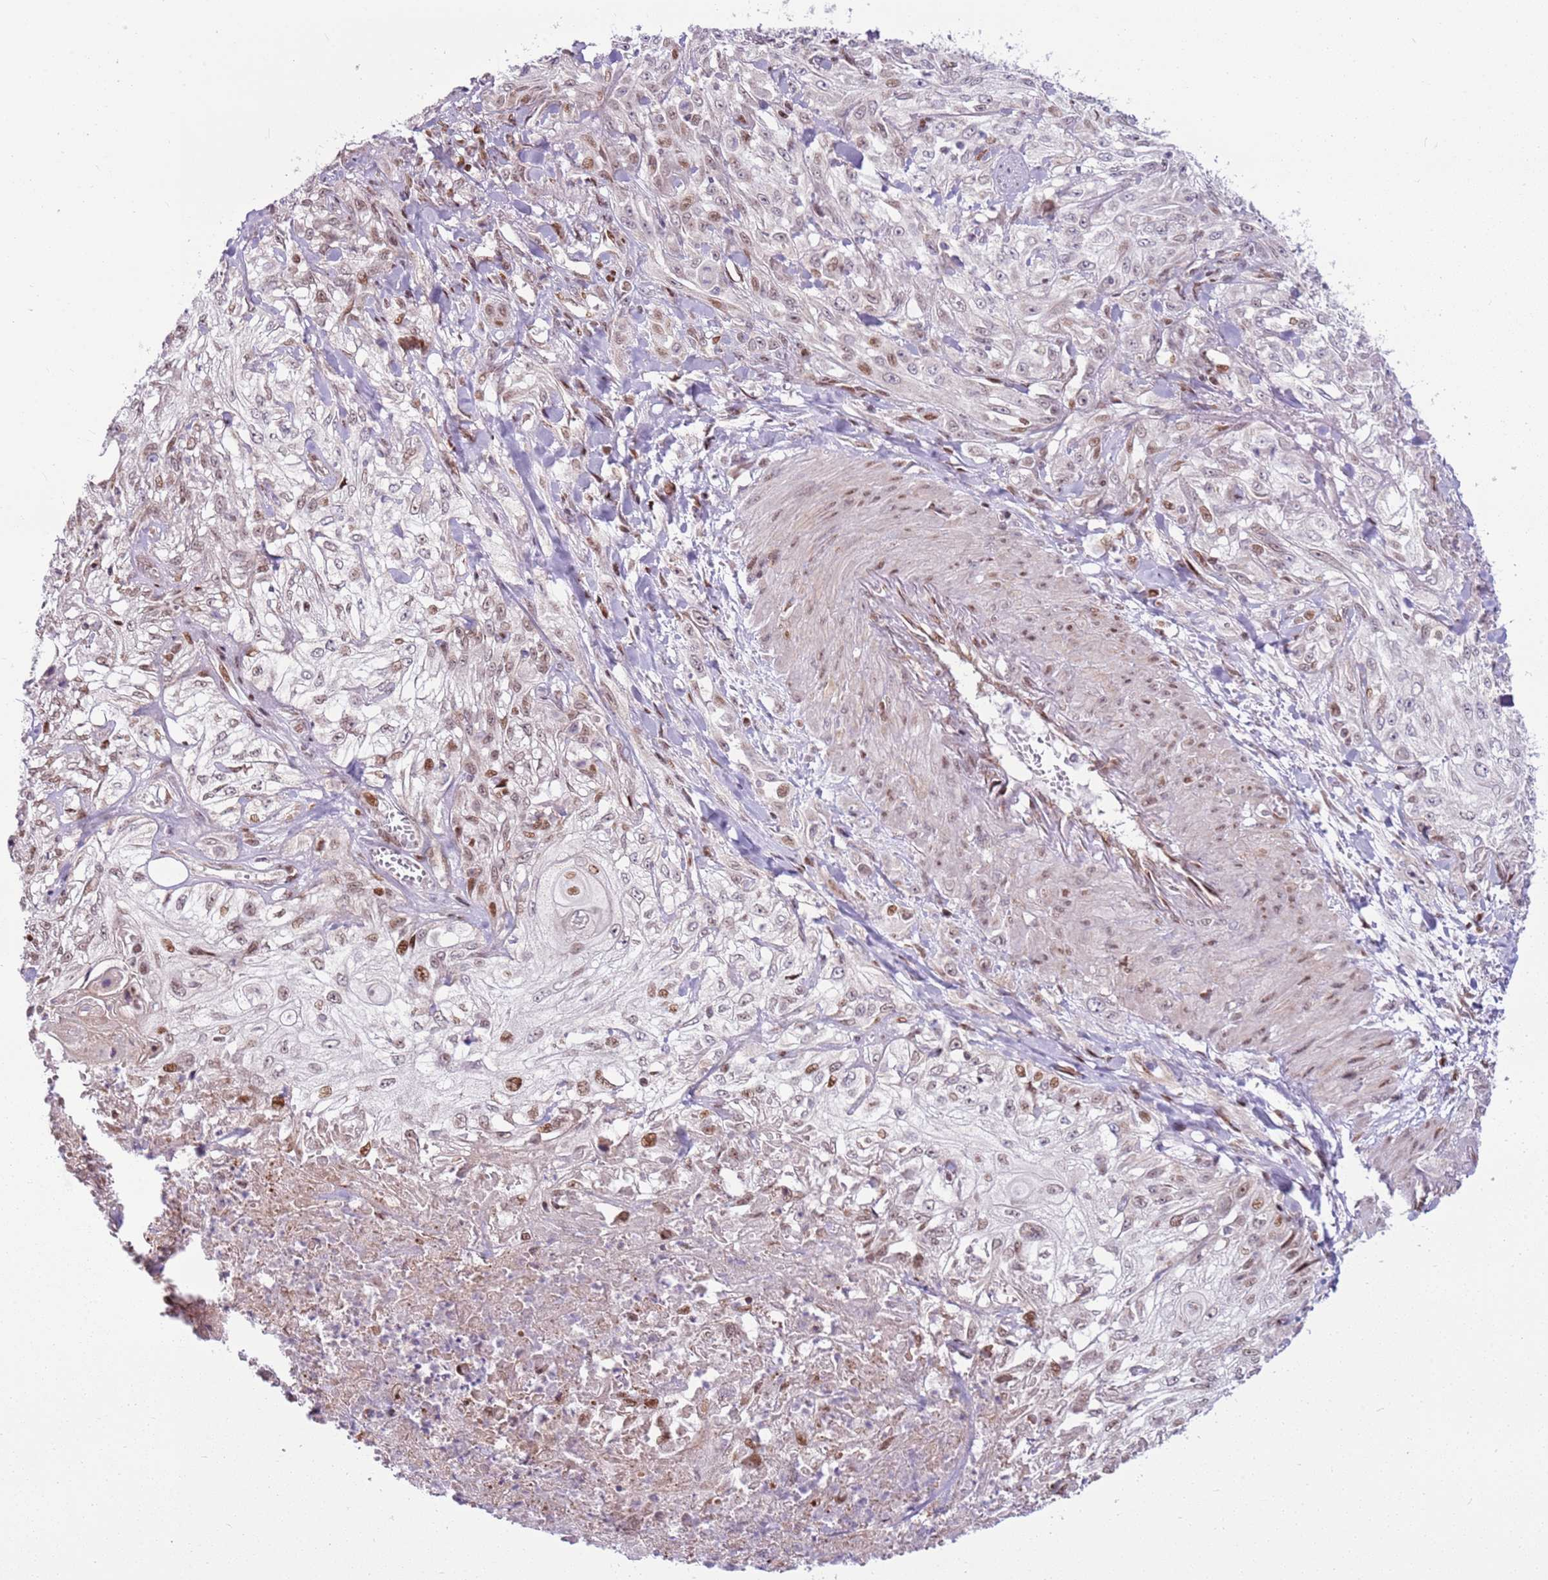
{"staining": {"intensity": "moderate", "quantity": "<25%", "location": "nuclear"}, "tissue": "skin cancer", "cell_type": "Tumor cells", "image_type": "cancer", "snomed": [{"axis": "morphology", "description": "Squamous cell carcinoma, NOS"}, {"axis": "morphology", "description": "Squamous cell carcinoma, metastatic, NOS"}, {"axis": "topography", "description": "Skin"}, {"axis": "topography", "description": "Lymph node"}], "caption": "Immunohistochemistry (IHC) photomicrograph of squamous cell carcinoma (skin) stained for a protein (brown), which reveals low levels of moderate nuclear positivity in approximately <25% of tumor cells.", "gene": "PCTP", "patient": {"sex": "male", "age": 75}}